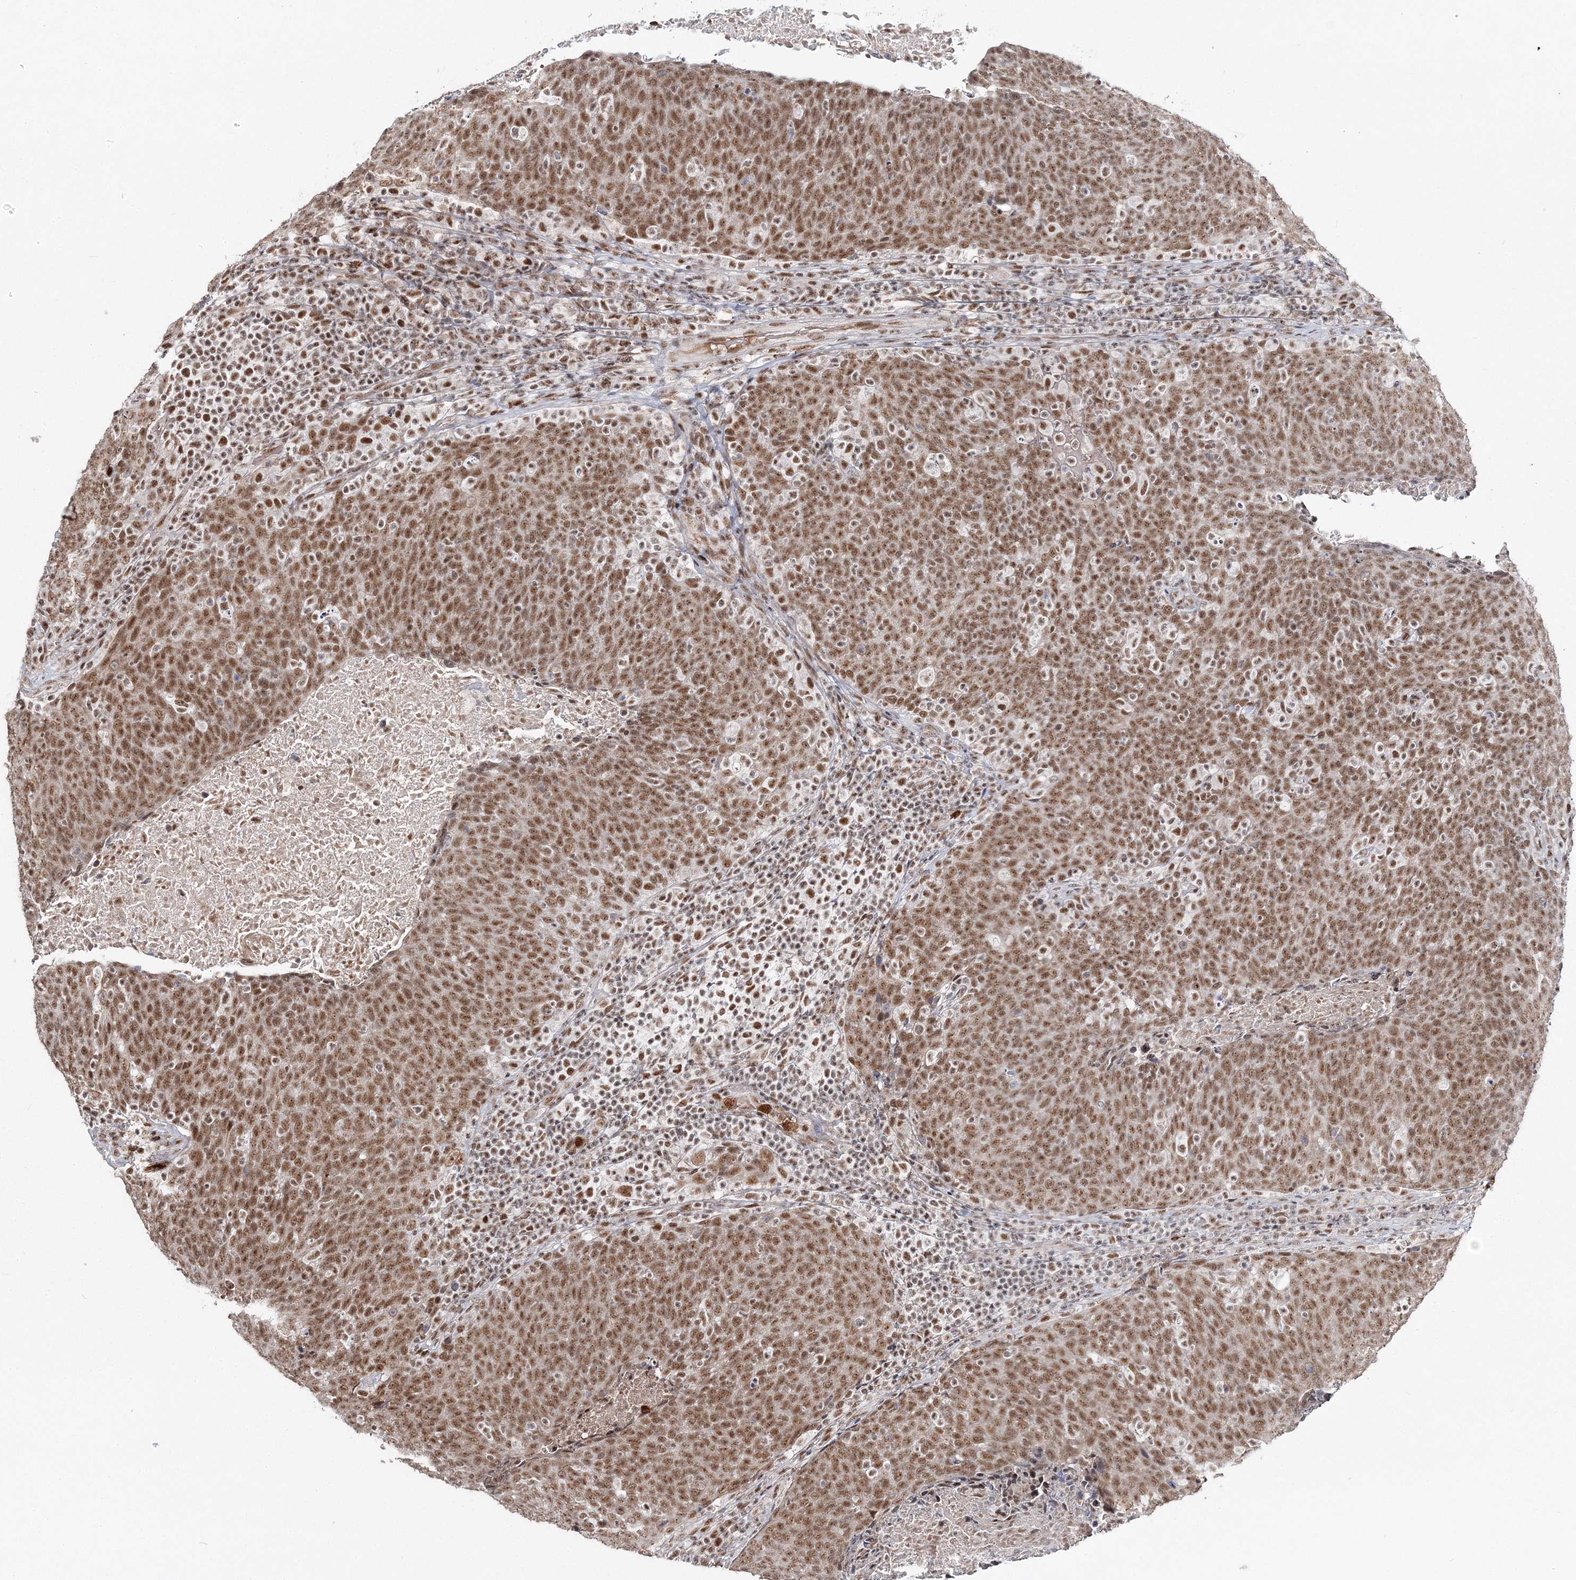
{"staining": {"intensity": "moderate", "quantity": ">75%", "location": "nuclear"}, "tissue": "head and neck cancer", "cell_type": "Tumor cells", "image_type": "cancer", "snomed": [{"axis": "morphology", "description": "Squamous cell carcinoma, NOS"}, {"axis": "morphology", "description": "Squamous cell carcinoma, metastatic, NOS"}, {"axis": "topography", "description": "Lymph node"}, {"axis": "topography", "description": "Head-Neck"}], "caption": "Immunohistochemistry photomicrograph of human head and neck cancer (metastatic squamous cell carcinoma) stained for a protein (brown), which shows medium levels of moderate nuclear positivity in about >75% of tumor cells.", "gene": "QRICH1", "patient": {"sex": "male", "age": 62}}